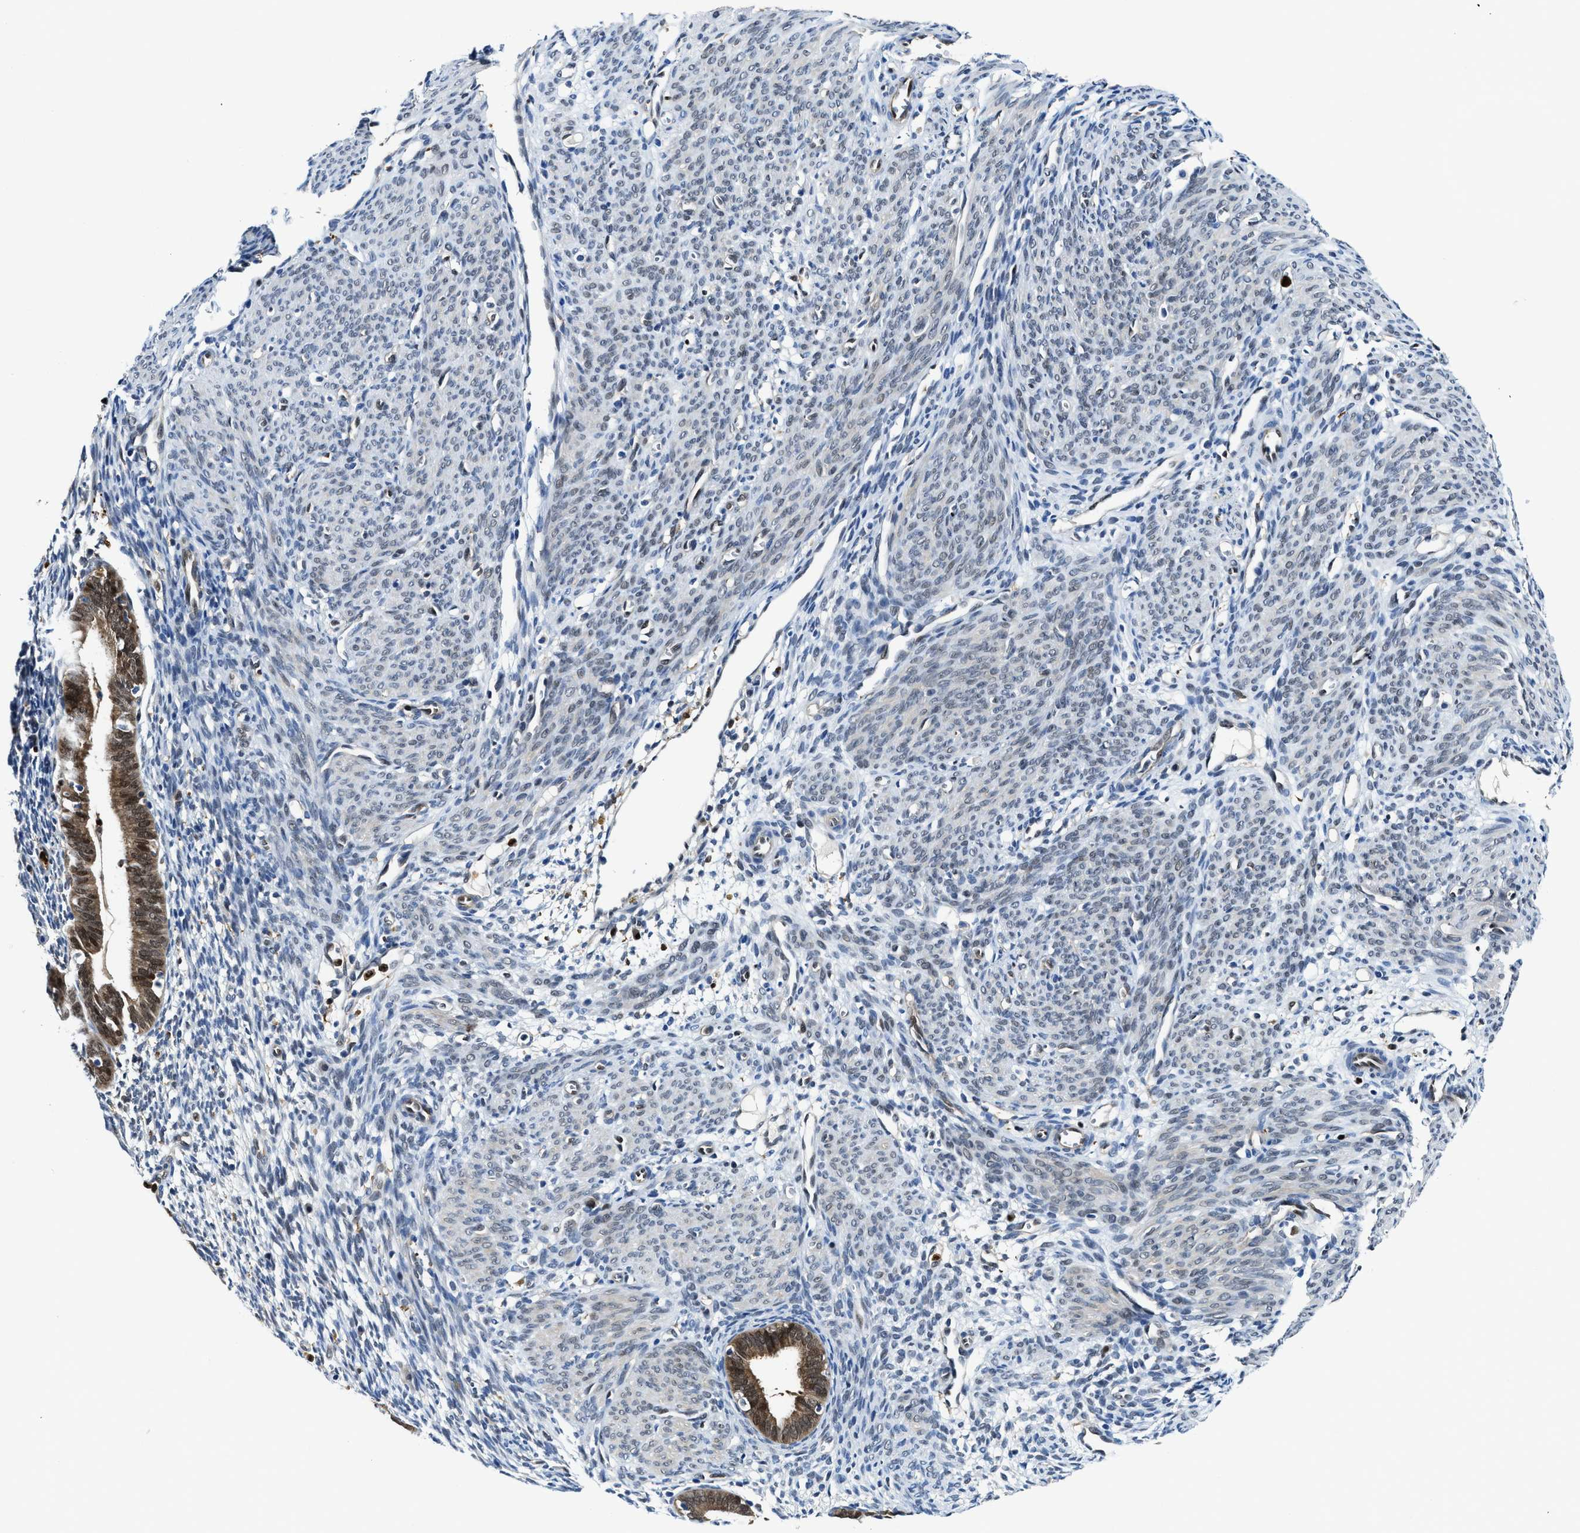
{"staining": {"intensity": "negative", "quantity": "none", "location": "none"}, "tissue": "endometrium", "cell_type": "Cells in endometrial stroma", "image_type": "normal", "snomed": [{"axis": "morphology", "description": "Normal tissue, NOS"}, {"axis": "morphology", "description": "Adenocarcinoma, NOS"}, {"axis": "topography", "description": "Endometrium"}, {"axis": "topography", "description": "Ovary"}], "caption": "This photomicrograph is of unremarkable endometrium stained with IHC to label a protein in brown with the nuclei are counter-stained blue. There is no positivity in cells in endometrial stroma.", "gene": "LTA4H", "patient": {"sex": "female", "age": 68}}